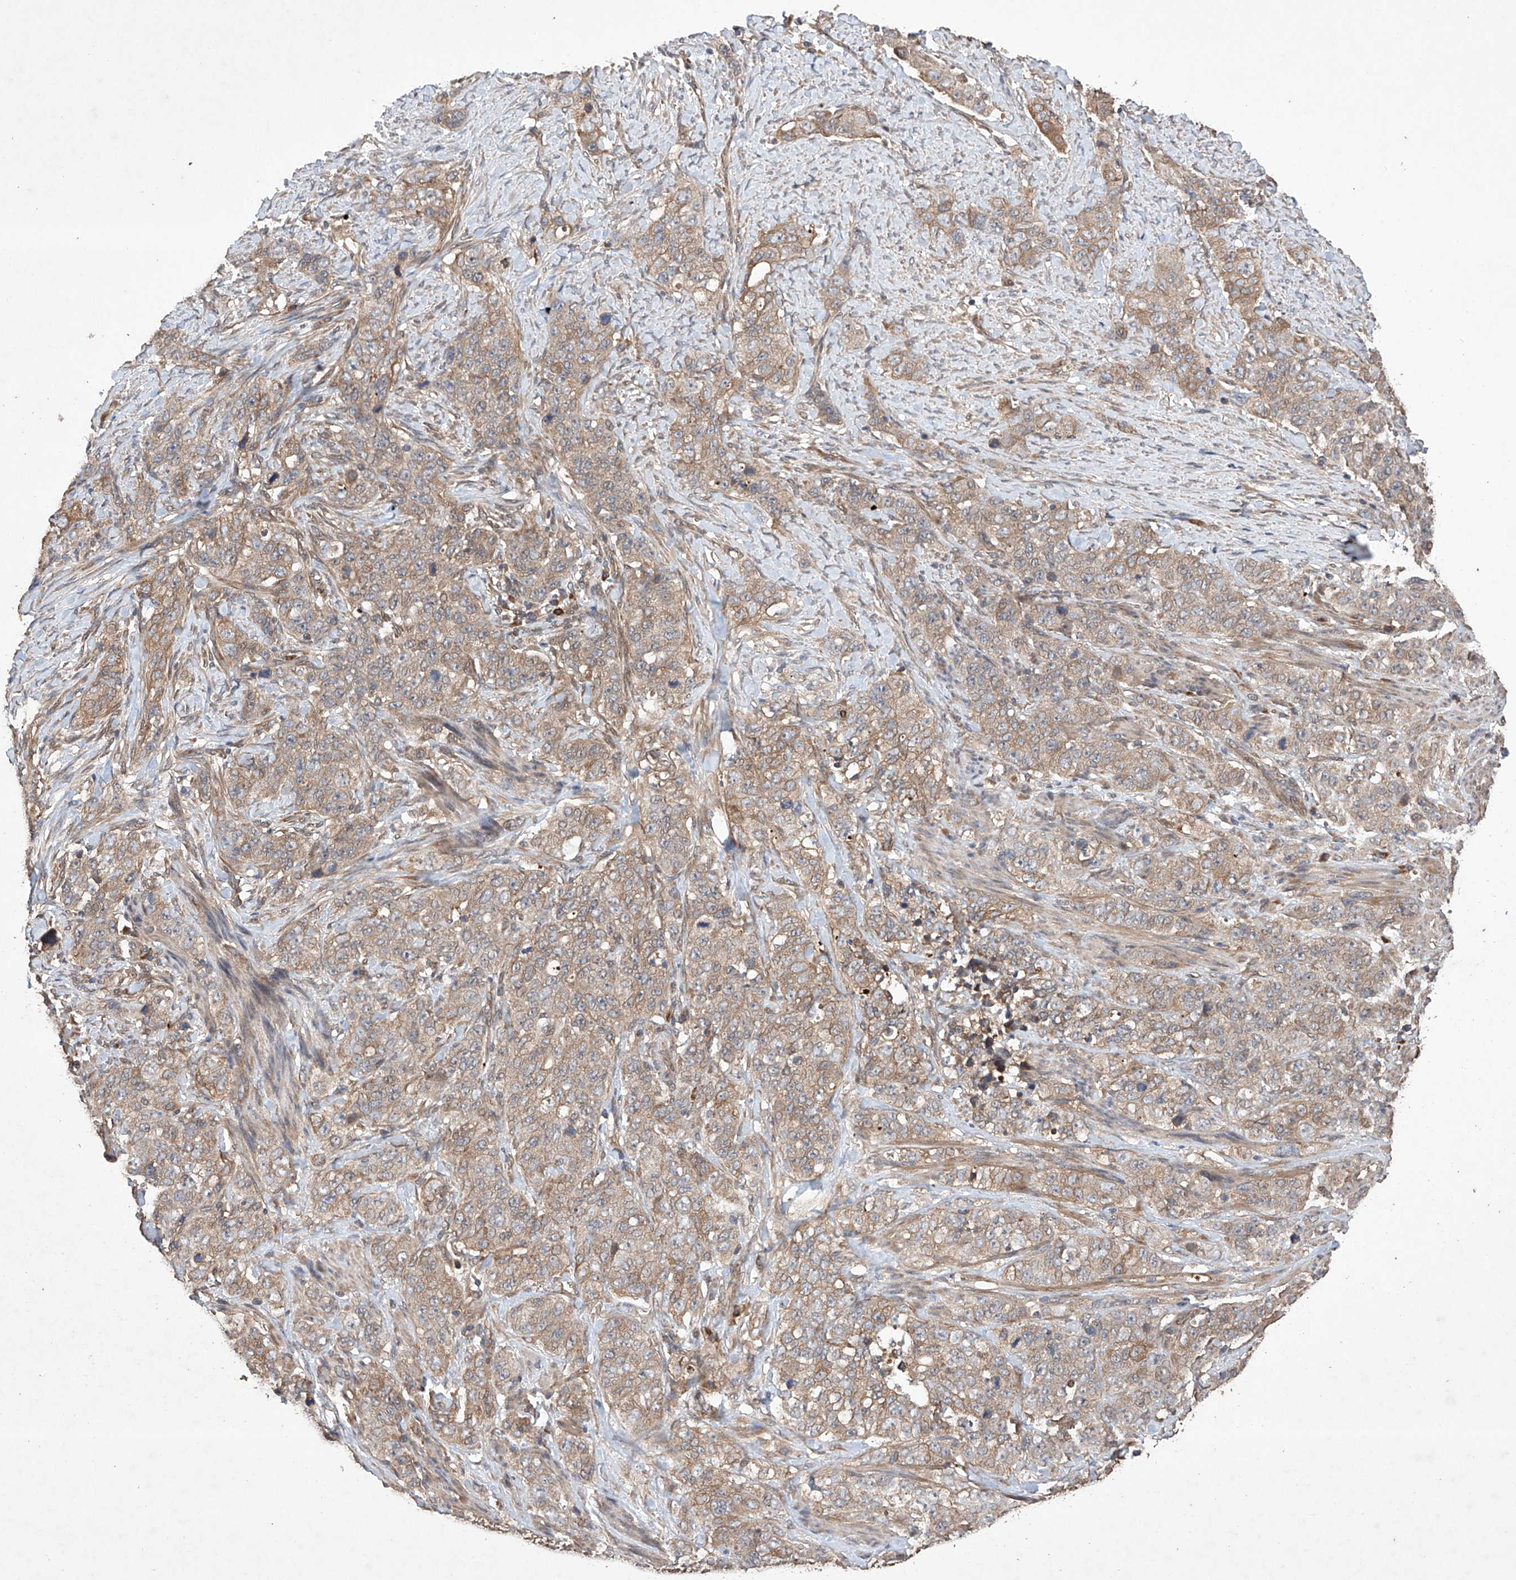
{"staining": {"intensity": "moderate", "quantity": ">75%", "location": "cytoplasmic/membranous"}, "tissue": "stomach cancer", "cell_type": "Tumor cells", "image_type": "cancer", "snomed": [{"axis": "morphology", "description": "Adenocarcinoma, NOS"}, {"axis": "topography", "description": "Stomach"}], "caption": "Tumor cells demonstrate medium levels of moderate cytoplasmic/membranous positivity in approximately >75% of cells in adenocarcinoma (stomach). (brown staining indicates protein expression, while blue staining denotes nuclei).", "gene": "LURAP1", "patient": {"sex": "male", "age": 48}}